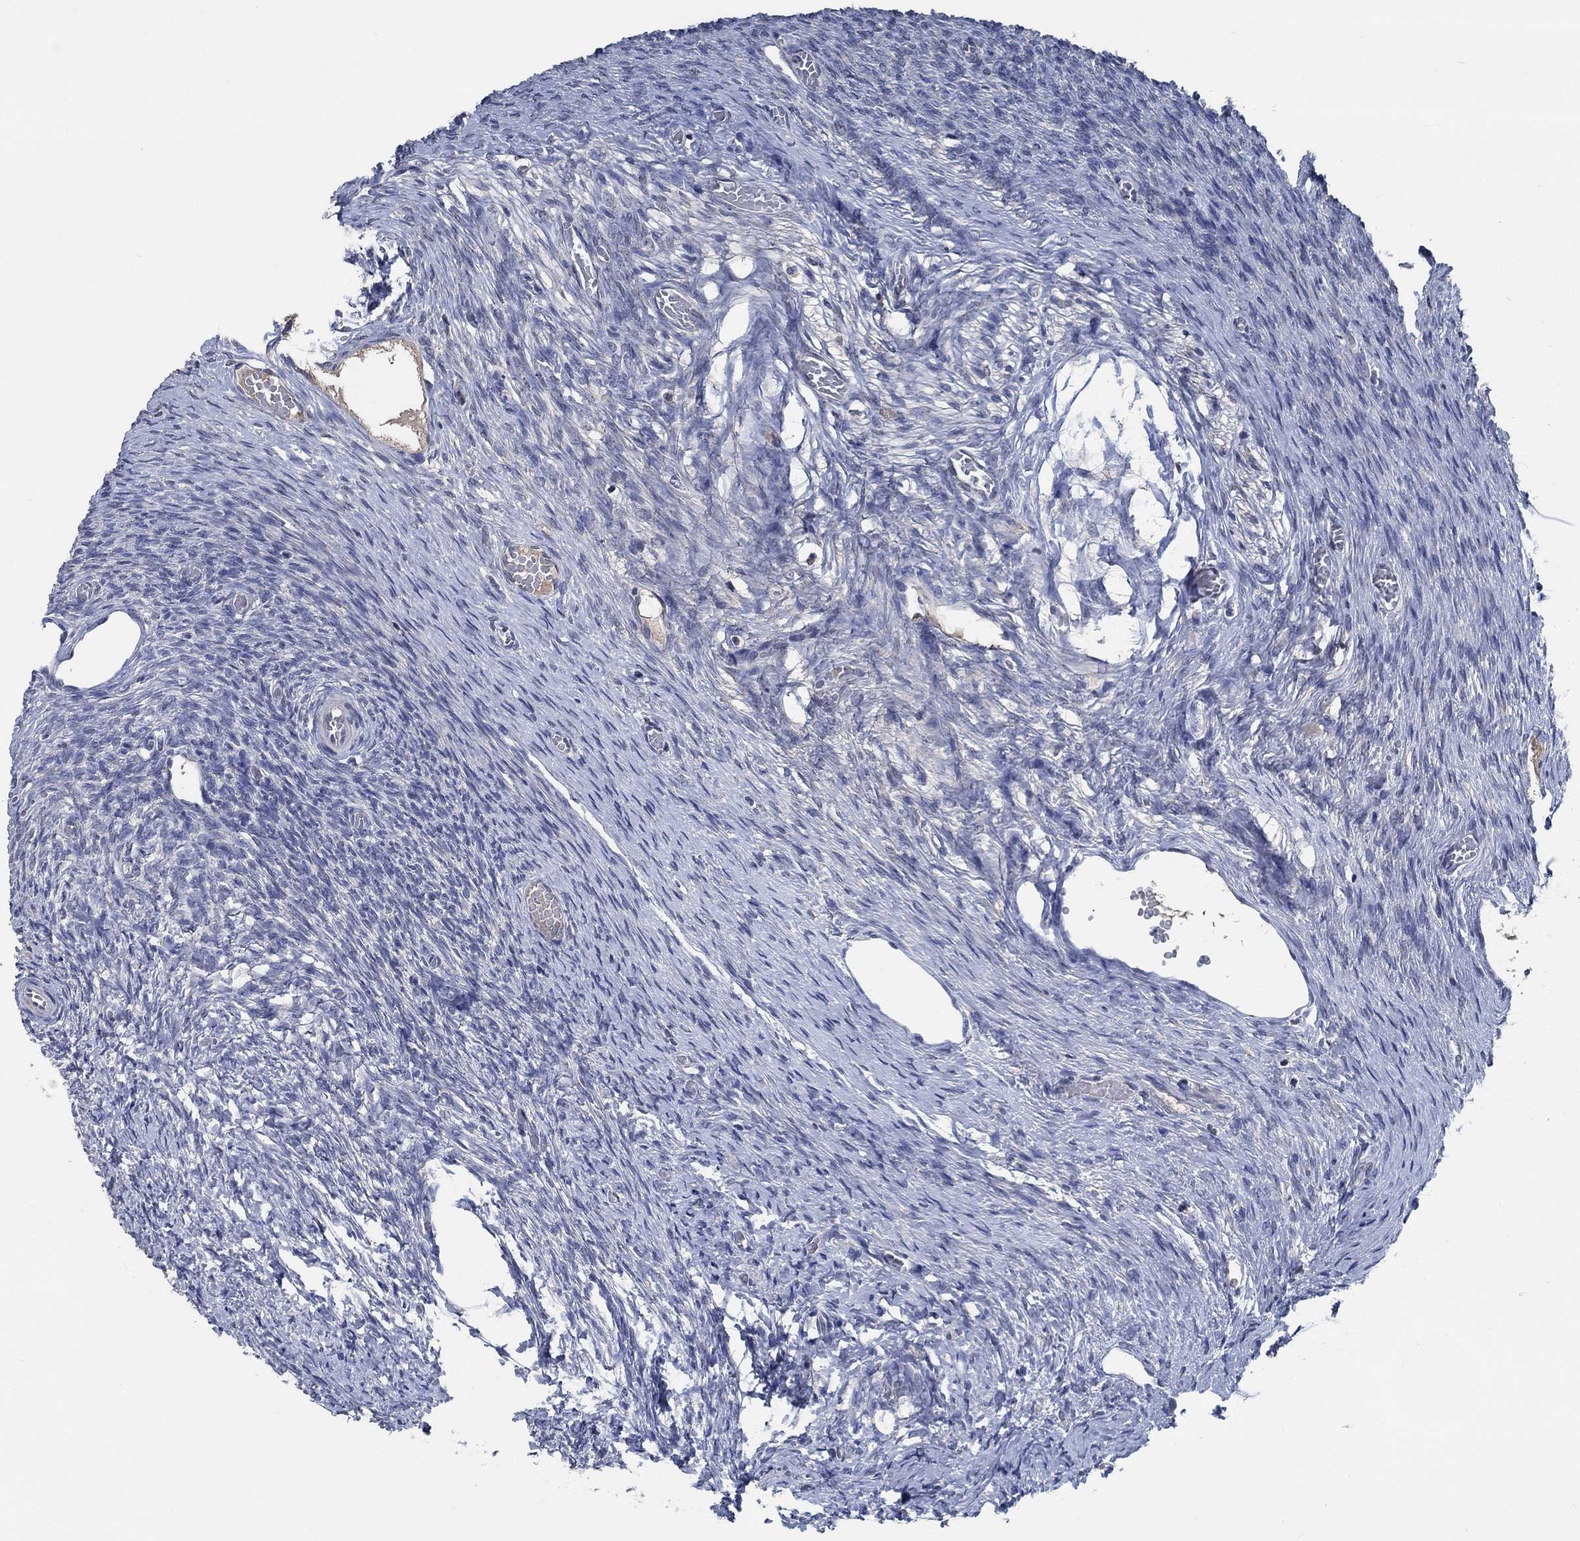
{"staining": {"intensity": "negative", "quantity": "none", "location": "none"}, "tissue": "ovary", "cell_type": "Follicle cells", "image_type": "normal", "snomed": [{"axis": "morphology", "description": "Normal tissue, NOS"}, {"axis": "topography", "description": "Ovary"}], "caption": "Follicle cells show no significant protein positivity in unremarkable ovary. Nuclei are stained in blue.", "gene": "OBSCN", "patient": {"sex": "female", "age": 27}}